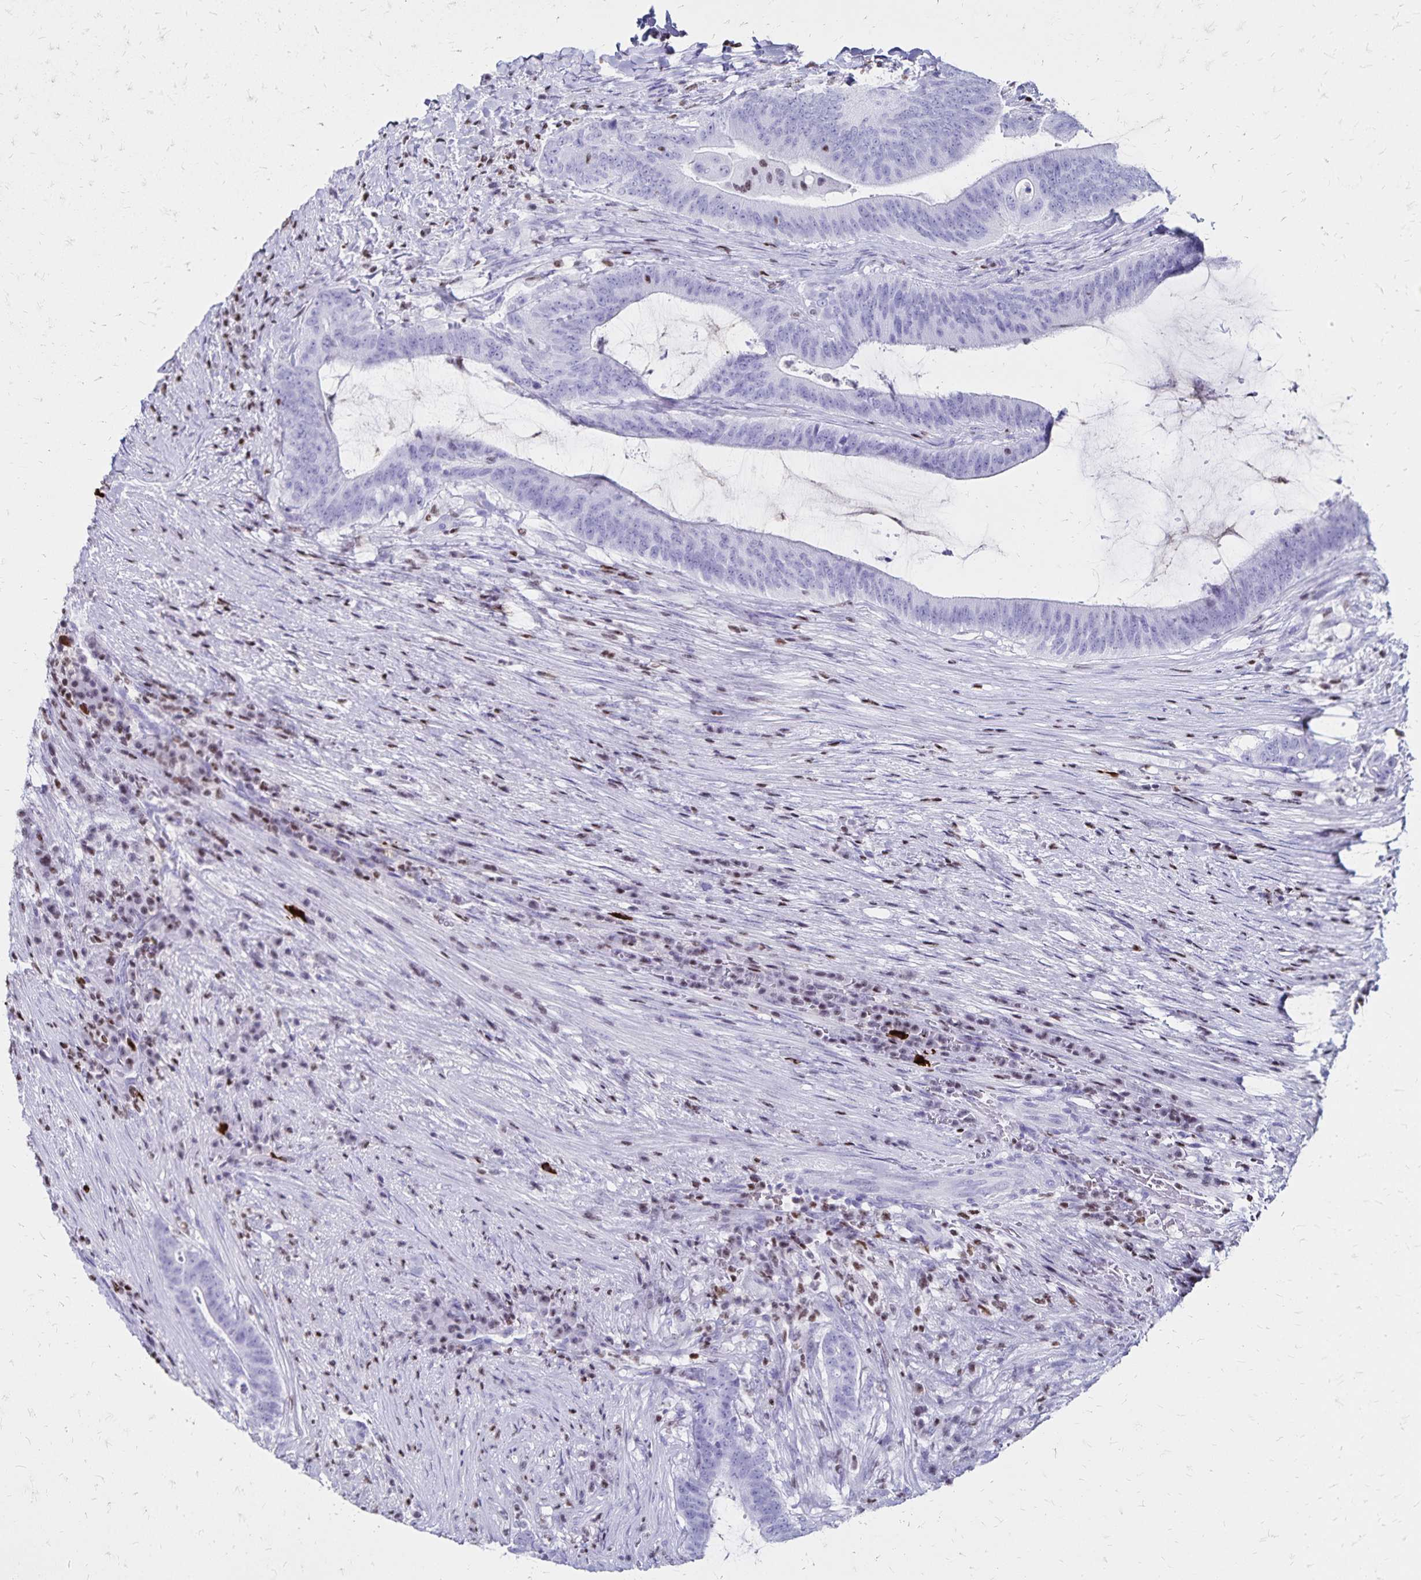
{"staining": {"intensity": "negative", "quantity": "none", "location": "none"}, "tissue": "colorectal cancer", "cell_type": "Tumor cells", "image_type": "cancer", "snomed": [{"axis": "morphology", "description": "Adenocarcinoma, NOS"}, {"axis": "topography", "description": "Colon"}], "caption": "Immunohistochemistry of human colorectal adenocarcinoma exhibits no staining in tumor cells. (DAB immunohistochemistry, high magnification).", "gene": "IKZF1", "patient": {"sex": "female", "age": 43}}